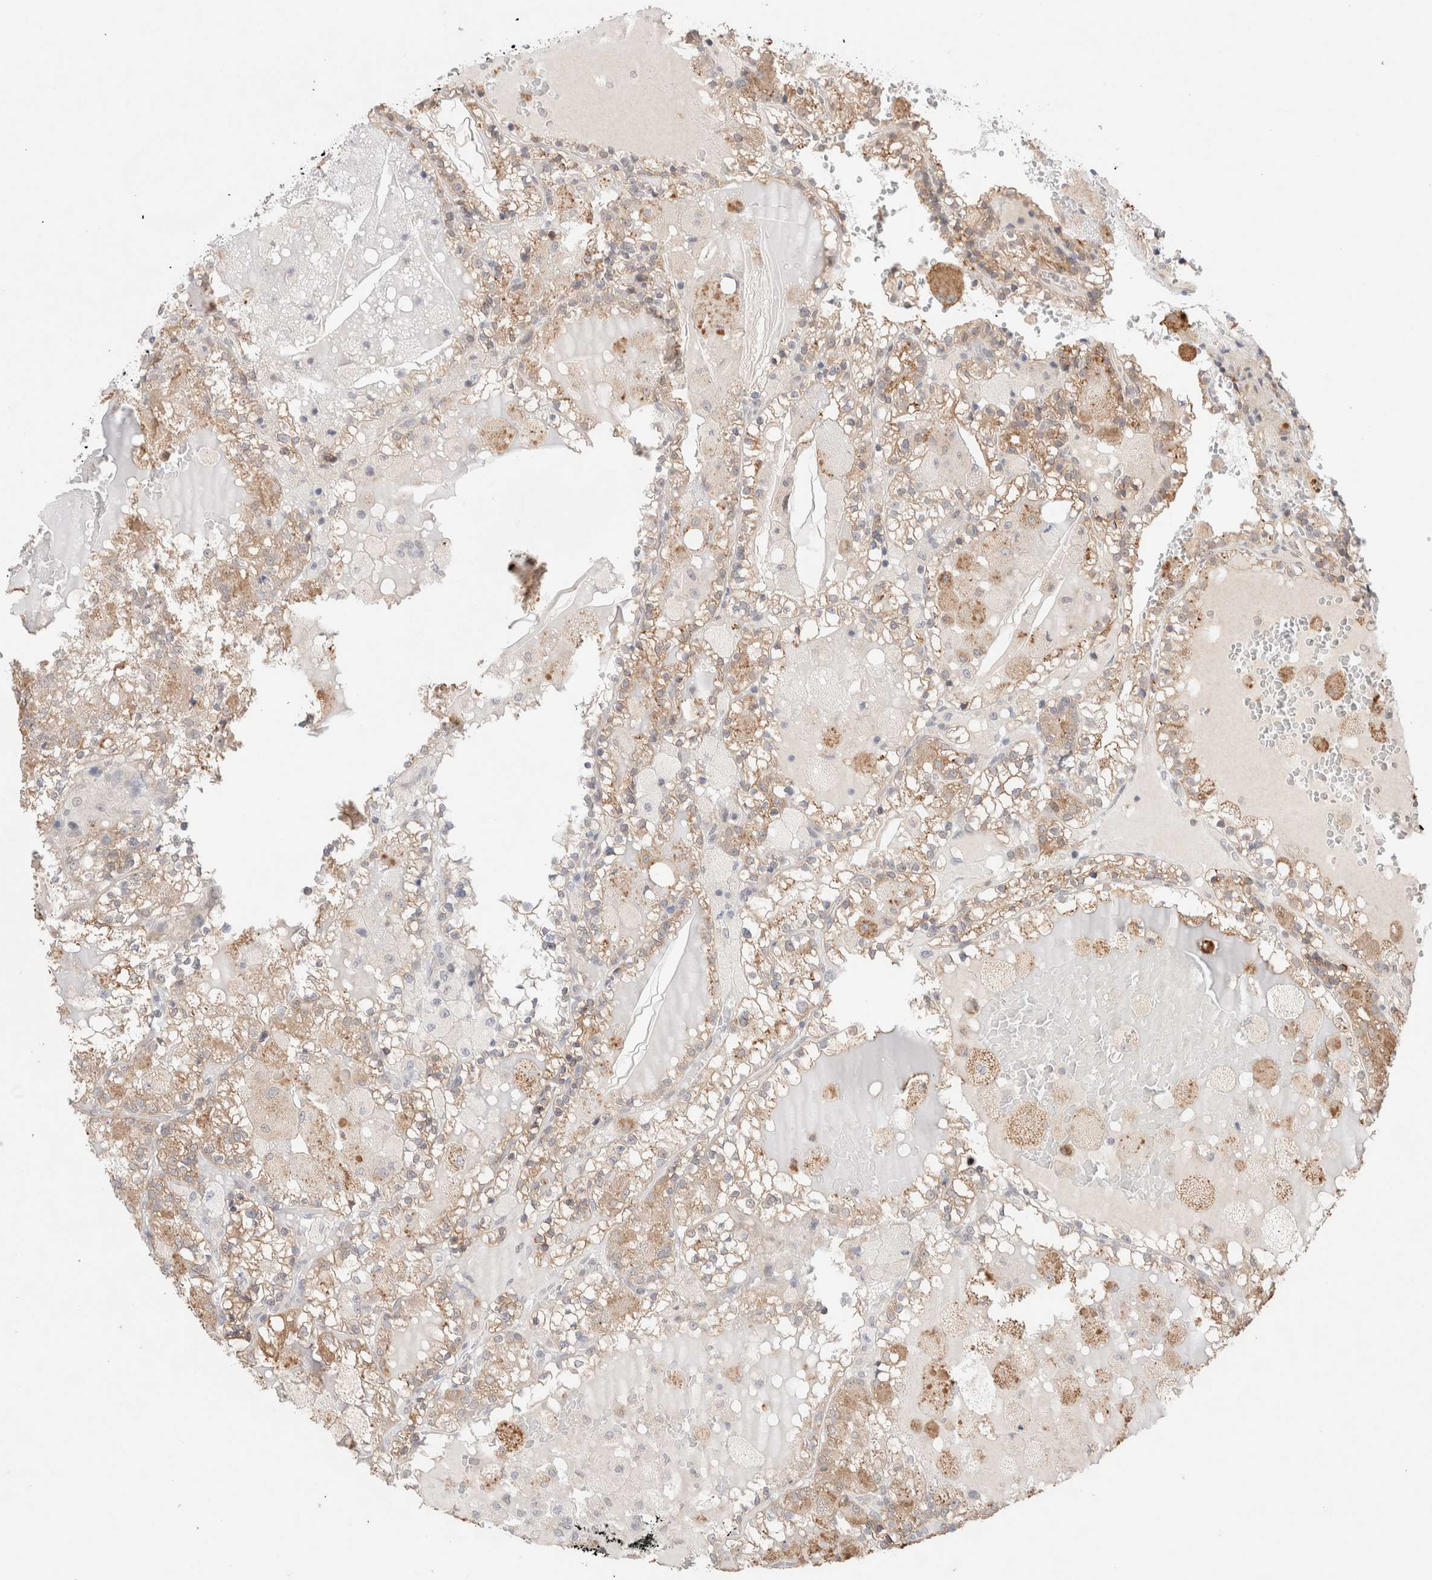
{"staining": {"intensity": "moderate", "quantity": ">75%", "location": "cytoplasmic/membranous"}, "tissue": "renal cancer", "cell_type": "Tumor cells", "image_type": "cancer", "snomed": [{"axis": "morphology", "description": "Adenocarcinoma, NOS"}, {"axis": "topography", "description": "Kidney"}], "caption": "Human renal adenocarcinoma stained for a protein (brown) demonstrates moderate cytoplasmic/membranous positive positivity in about >75% of tumor cells.", "gene": "ERI3", "patient": {"sex": "female", "age": 56}}